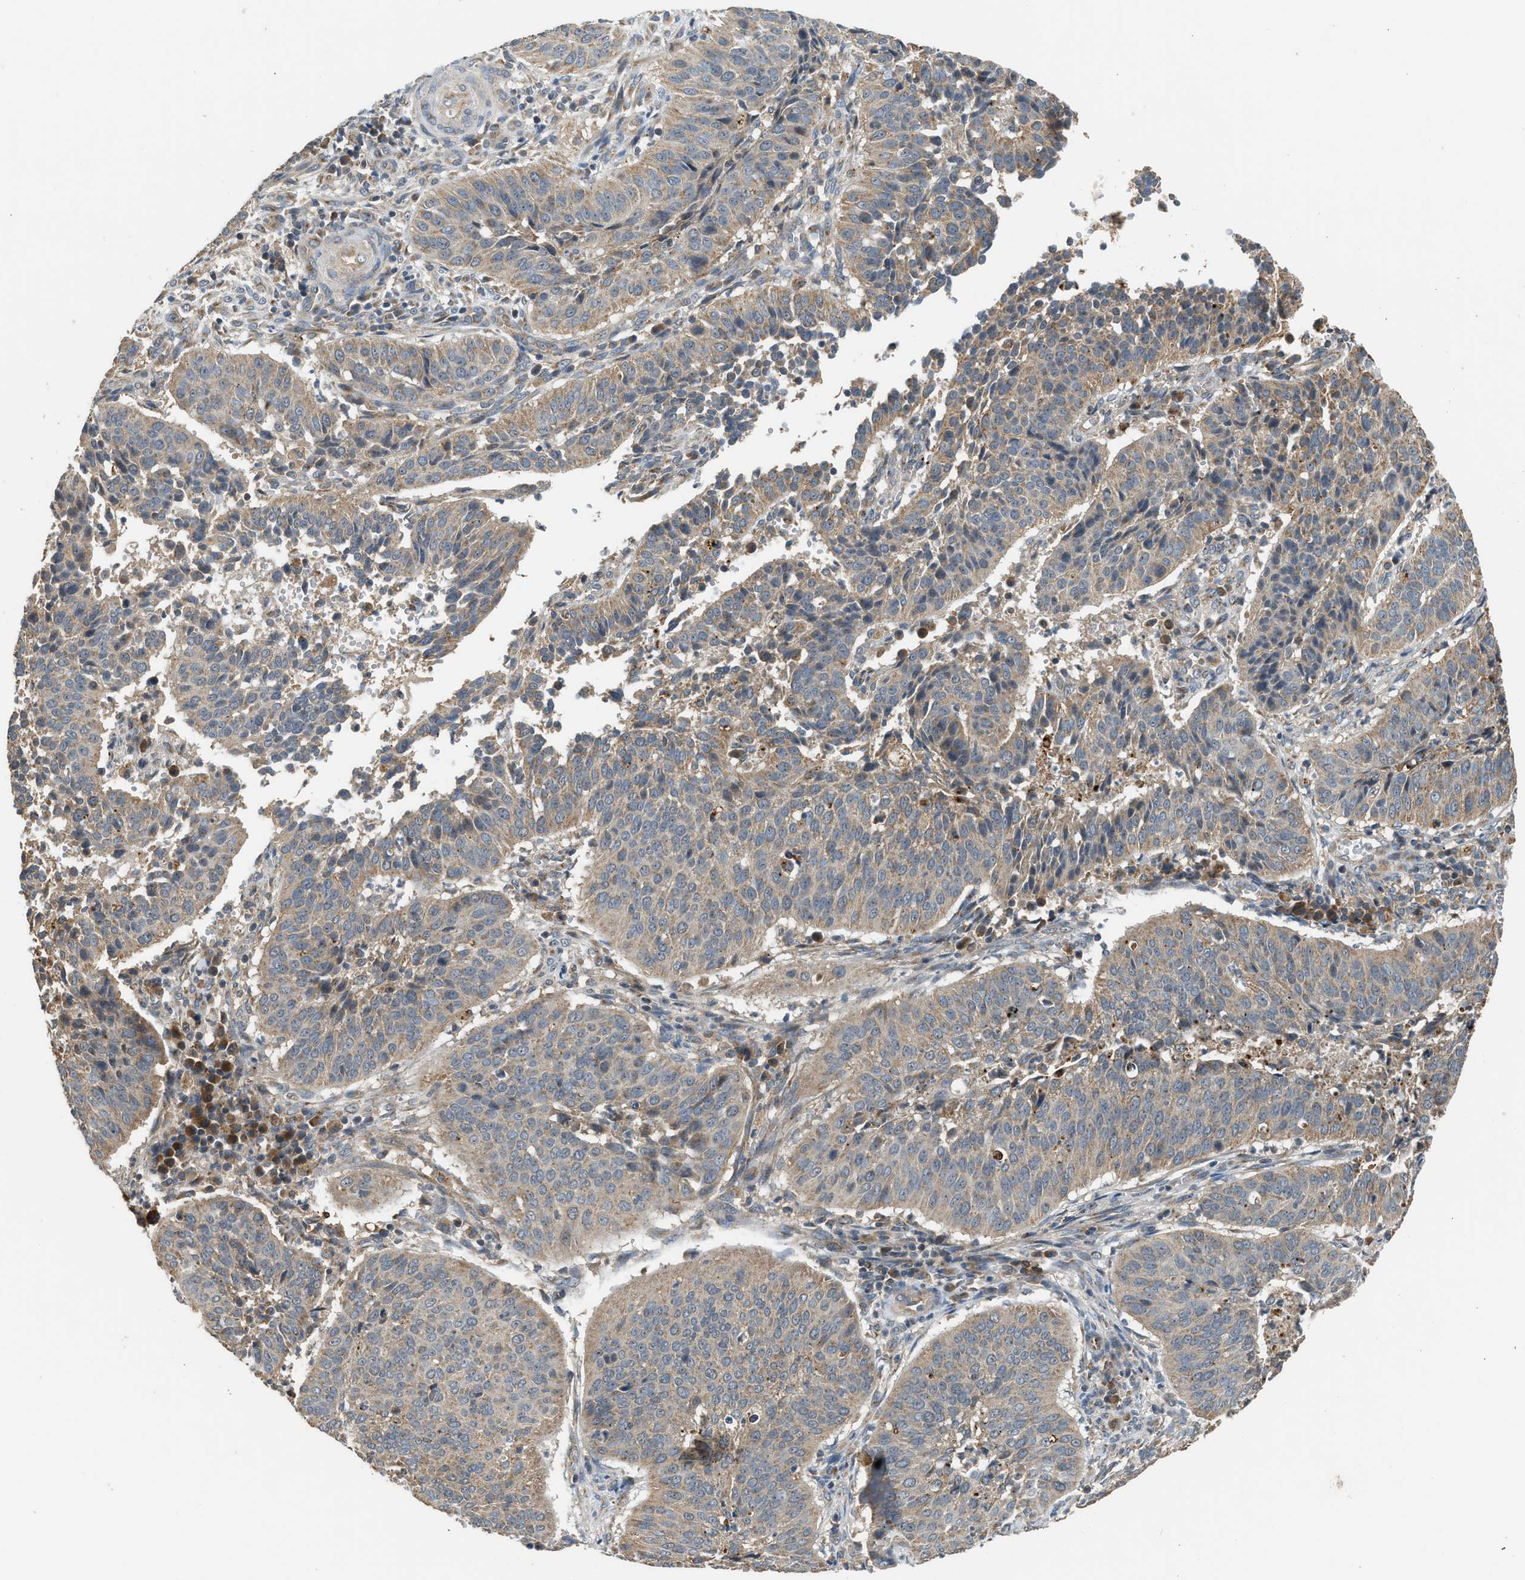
{"staining": {"intensity": "weak", "quantity": ">75%", "location": "cytoplasmic/membranous"}, "tissue": "cervical cancer", "cell_type": "Tumor cells", "image_type": "cancer", "snomed": [{"axis": "morphology", "description": "Normal tissue, NOS"}, {"axis": "morphology", "description": "Squamous cell carcinoma, NOS"}, {"axis": "topography", "description": "Cervix"}], "caption": "A brown stain labels weak cytoplasmic/membranous expression of a protein in squamous cell carcinoma (cervical) tumor cells.", "gene": "STARD3", "patient": {"sex": "female", "age": 39}}